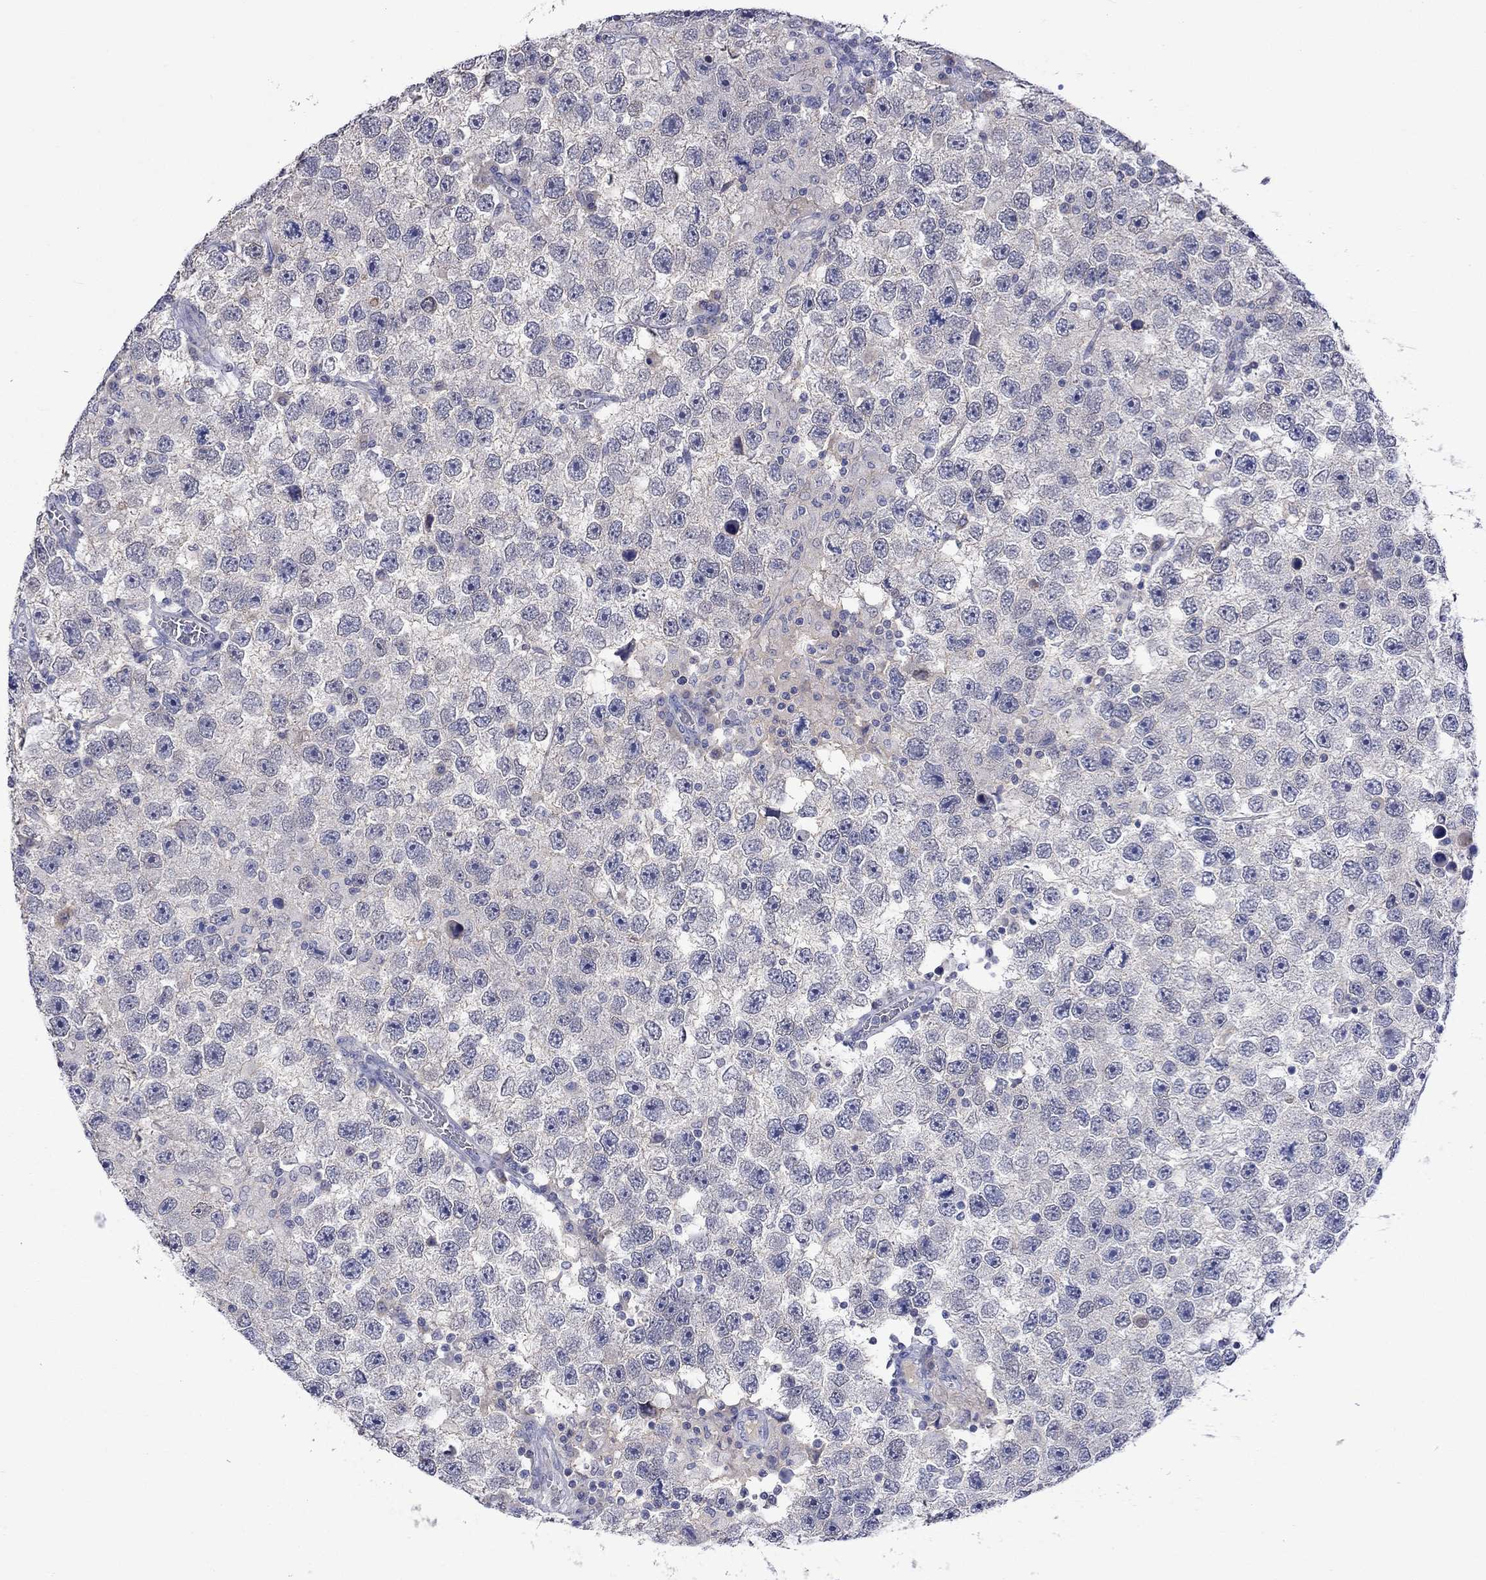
{"staining": {"intensity": "negative", "quantity": "none", "location": "none"}, "tissue": "testis cancer", "cell_type": "Tumor cells", "image_type": "cancer", "snomed": [{"axis": "morphology", "description": "Seminoma, NOS"}, {"axis": "topography", "description": "Testis"}], "caption": "Testis cancer (seminoma) was stained to show a protein in brown. There is no significant positivity in tumor cells.", "gene": "LRFN4", "patient": {"sex": "male", "age": 26}}